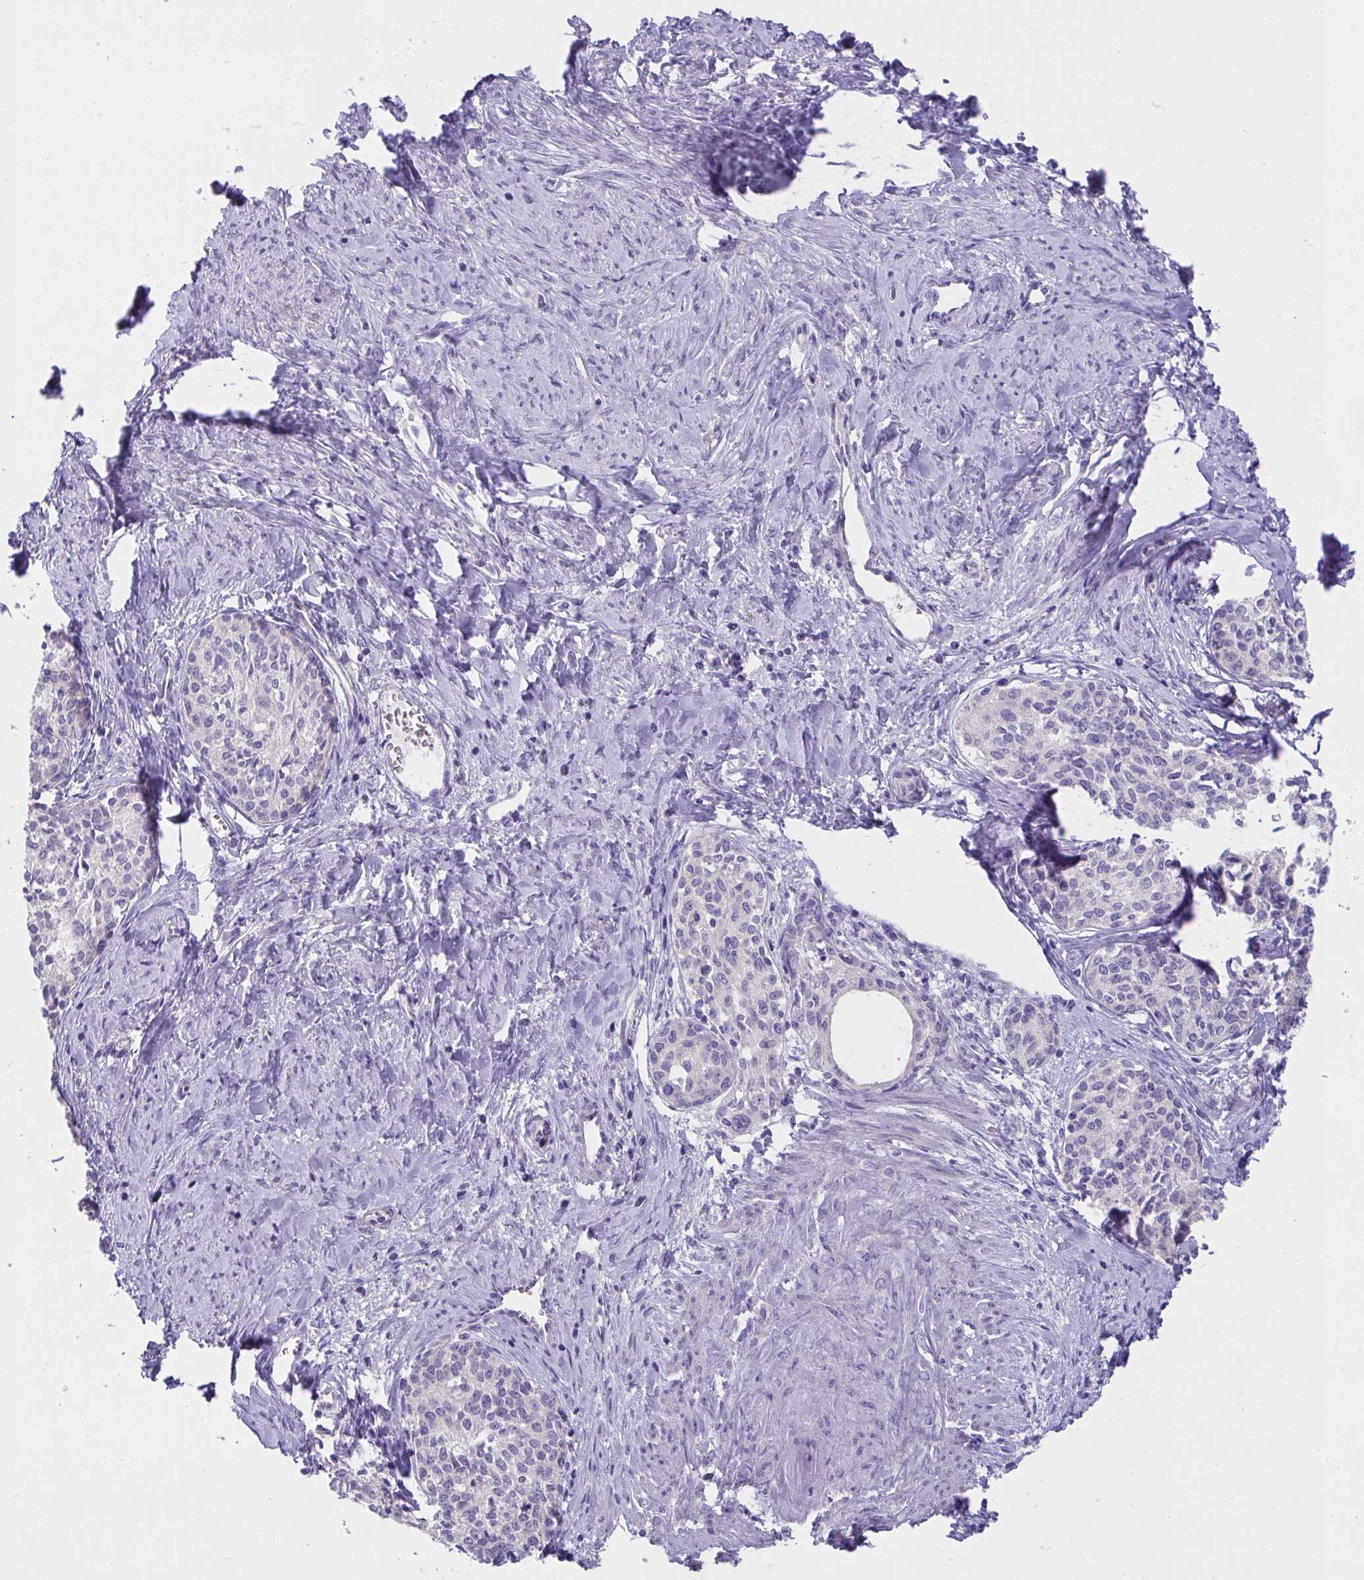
{"staining": {"intensity": "negative", "quantity": "none", "location": "none"}, "tissue": "cervical cancer", "cell_type": "Tumor cells", "image_type": "cancer", "snomed": [{"axis": "morphology", "description": "Squamous cell carcinoma, NOS"}, {"axis": "morphology", "description": "Adenocarcinoma, NOS"}, {"axis": "topography", "description": "Cervix"}], "caption": "Immunohistochemistry of cervical adenocarcinoma exhibits no expression in tumor cells.", "gene": "CXCR1", "patient": {"sex": "female", "age": 52}}